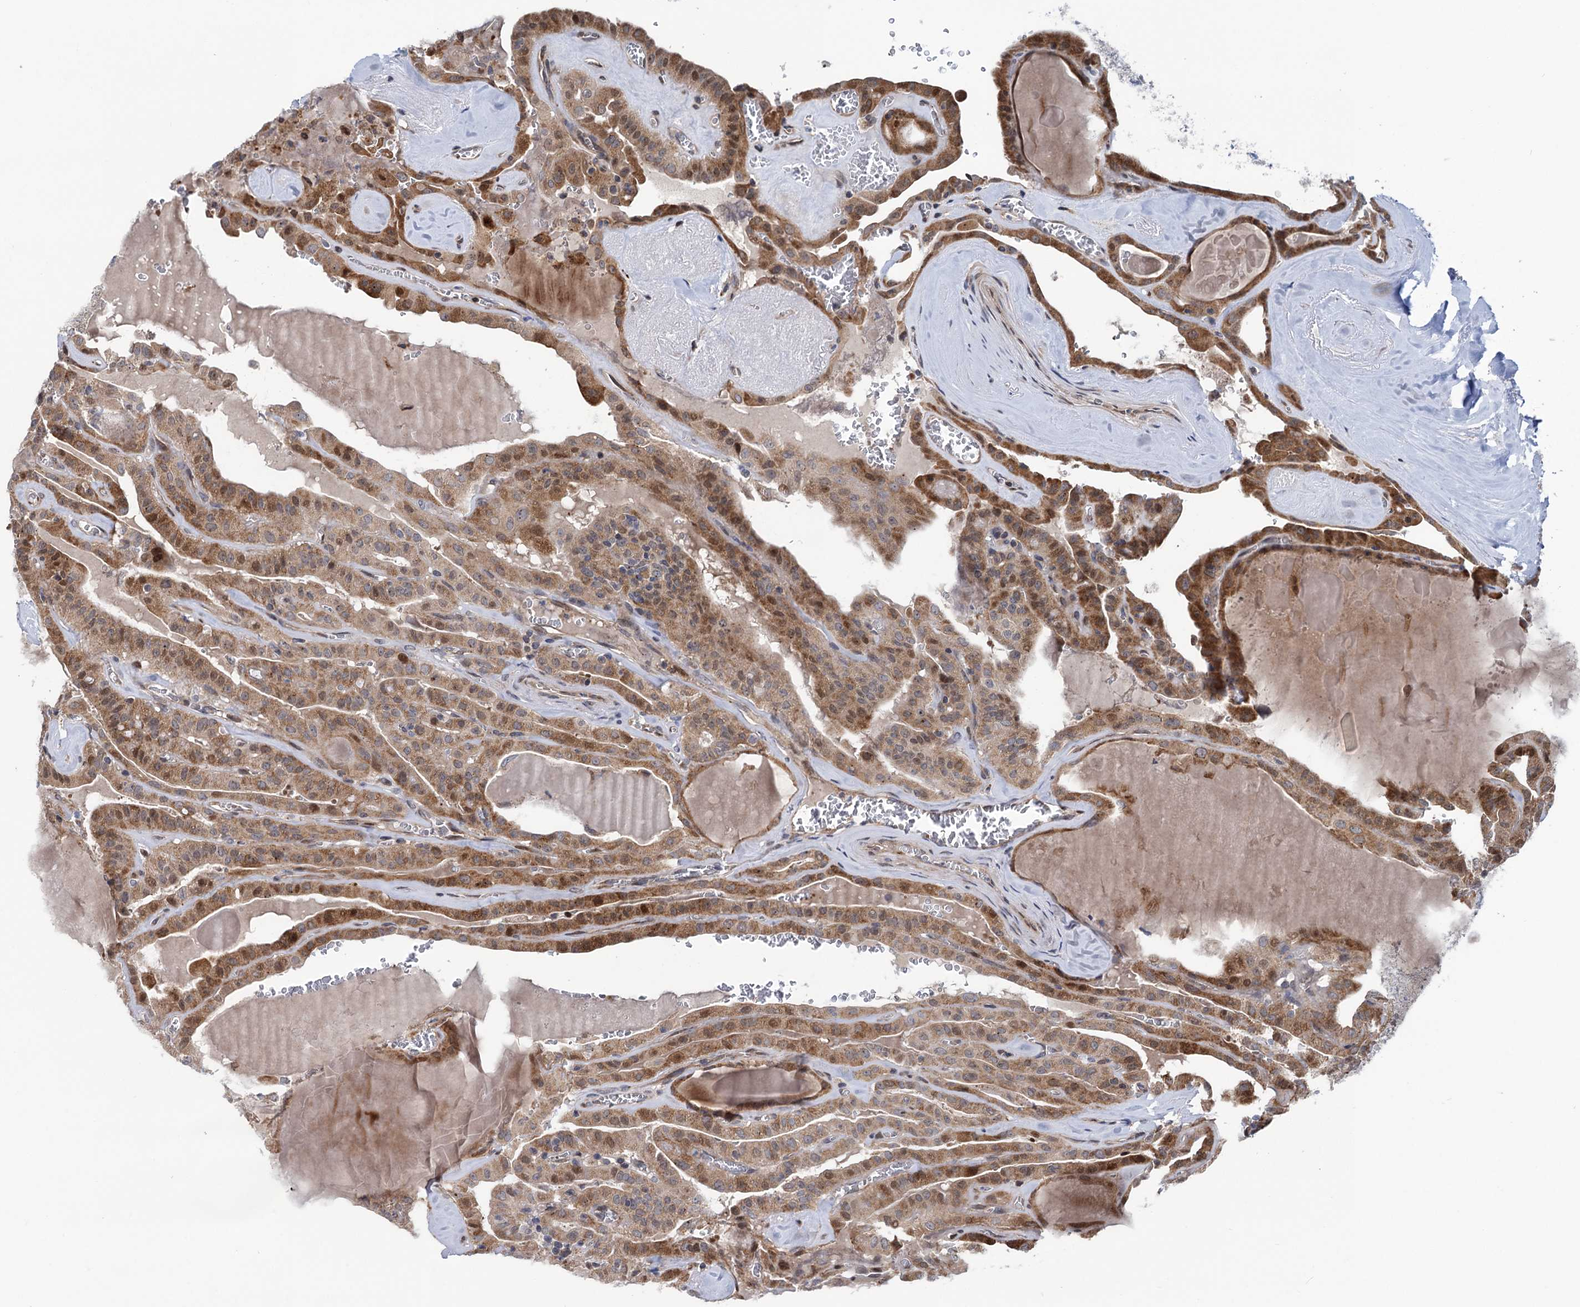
{"staining": {"intensity": "moderate", "quantity": ">75%", "location": "cytoplasmic/membranous,nuclear"}, "tissue": "thyroid cancer", "cell_type": "Tumor cells", "image_type": "cancer", "snomed": [{"axis": "morphology", "description": "Papillary adenocarcinoma, NOS"}, {"axis": "topography", "description": "Thyroid gland"}], "caption": "Brown immunohistochemical staining in human thyroid papillary adenocarcinoma shows moderate cytoplasmic/membranous and nuclear positivity in approximately >75% of tumor cells. Nuclei are stained in blue.", "gene": "UBR1", "patient": {"sex": "male", "age": 52}}